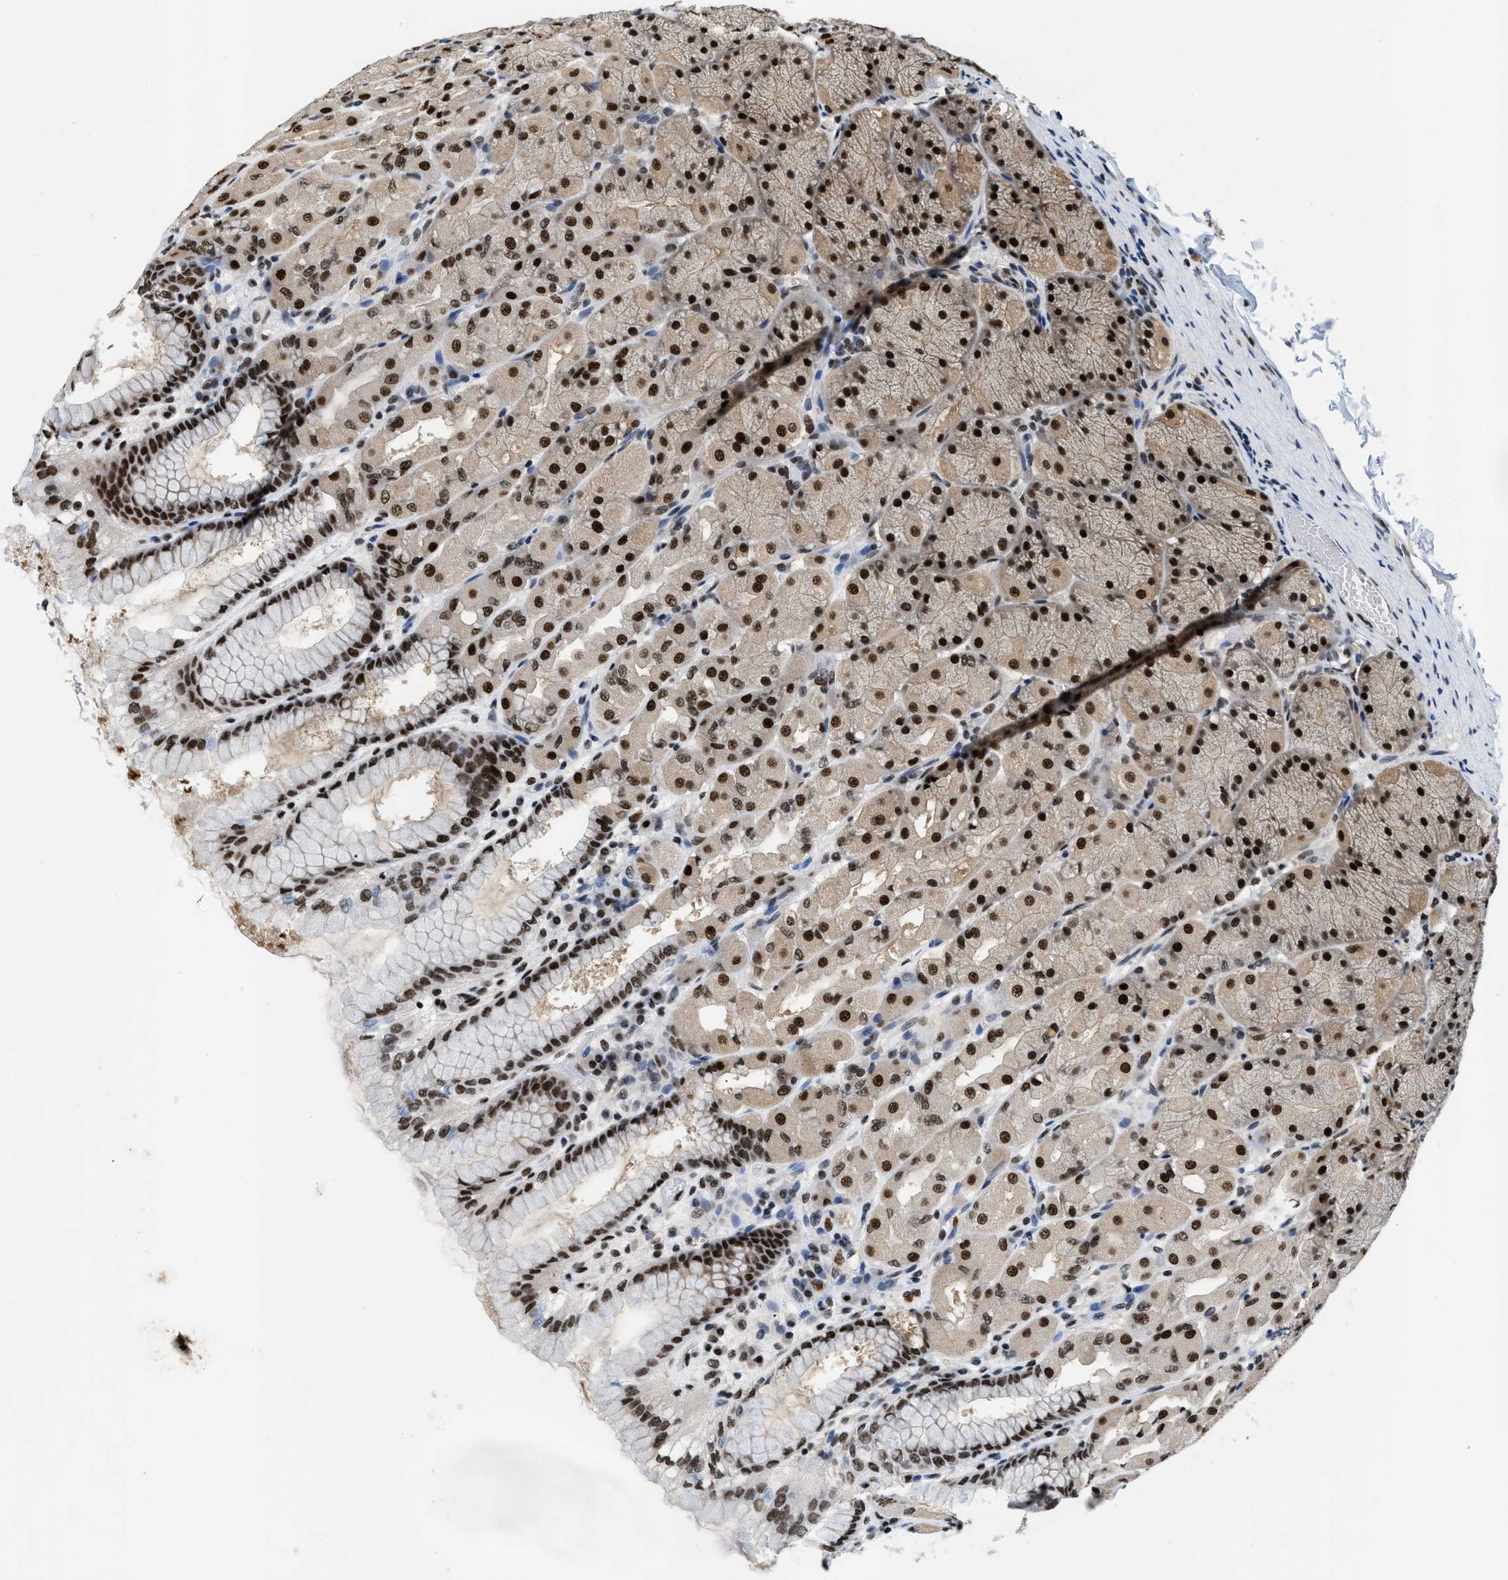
{"staining": {"intensity": "strong", "quantity": ">75%", "location": "nuclear"}, "tissue": "stomach", "cell_type": "Glandular cells", "image_type": "normal", "snomed": [{"axis": "morphology", "description": "Normal tissue, NOS"}, {"axis": "topography", "description": "Stomach, upper"}], "caption": "Immunohistochemistry of normal human stomach demonstrates high levels of strong nuclear staining in approximately >75% of glandular cells.", "gene": "SAFB", "patient": {"sex": "female", "age": 56}}